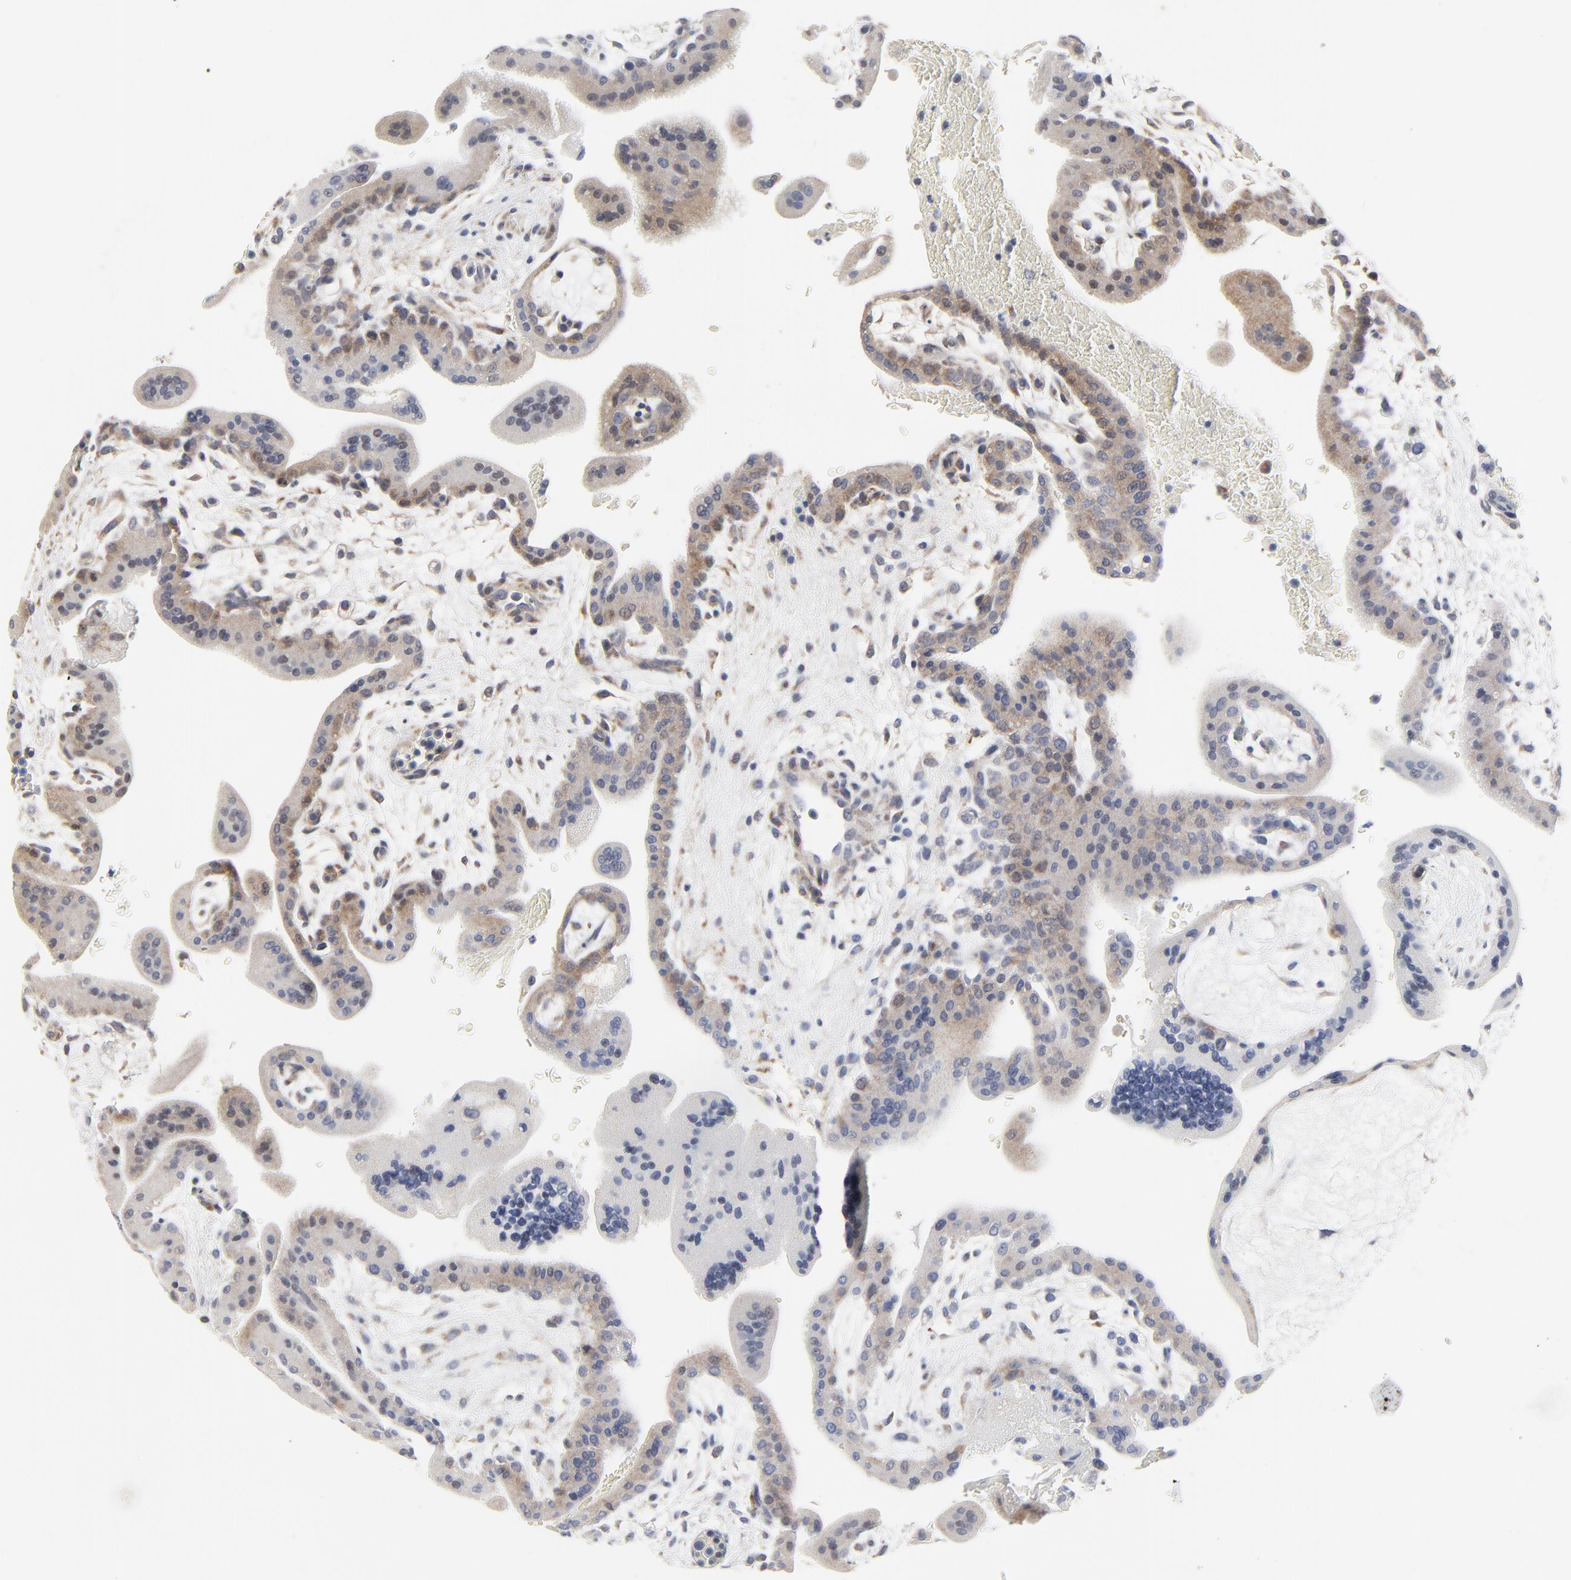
{"staining": {"intensity": "moderate", "quantity": "25%-75%", "location": "cytoplasmic/membranous"}, "tissue": "placenta", "cell_type": "Trophoblastic cells", "image_type": "normal", "snomed": [{"axis": "morphology", "description": "Normal tissue, NOS"}, {"axis": "topography", "description": "Placenta"}], "caption": "Immunohistochemistry staining of benign placenta, which shows medium levels of moderate cytoplasmic/membranous positivity in about 25%-75% of trophoblastic cells indicating moderate cytoplasmic/membranous protein staining. The staining was performed using DAB (3,3'-diaminobenzidine) (brown) for protein detection and nuclei were counterstained in hematoxylin (blue).", "gene": "NLGN3", "patient": {"sex": "female", "age": 35}}